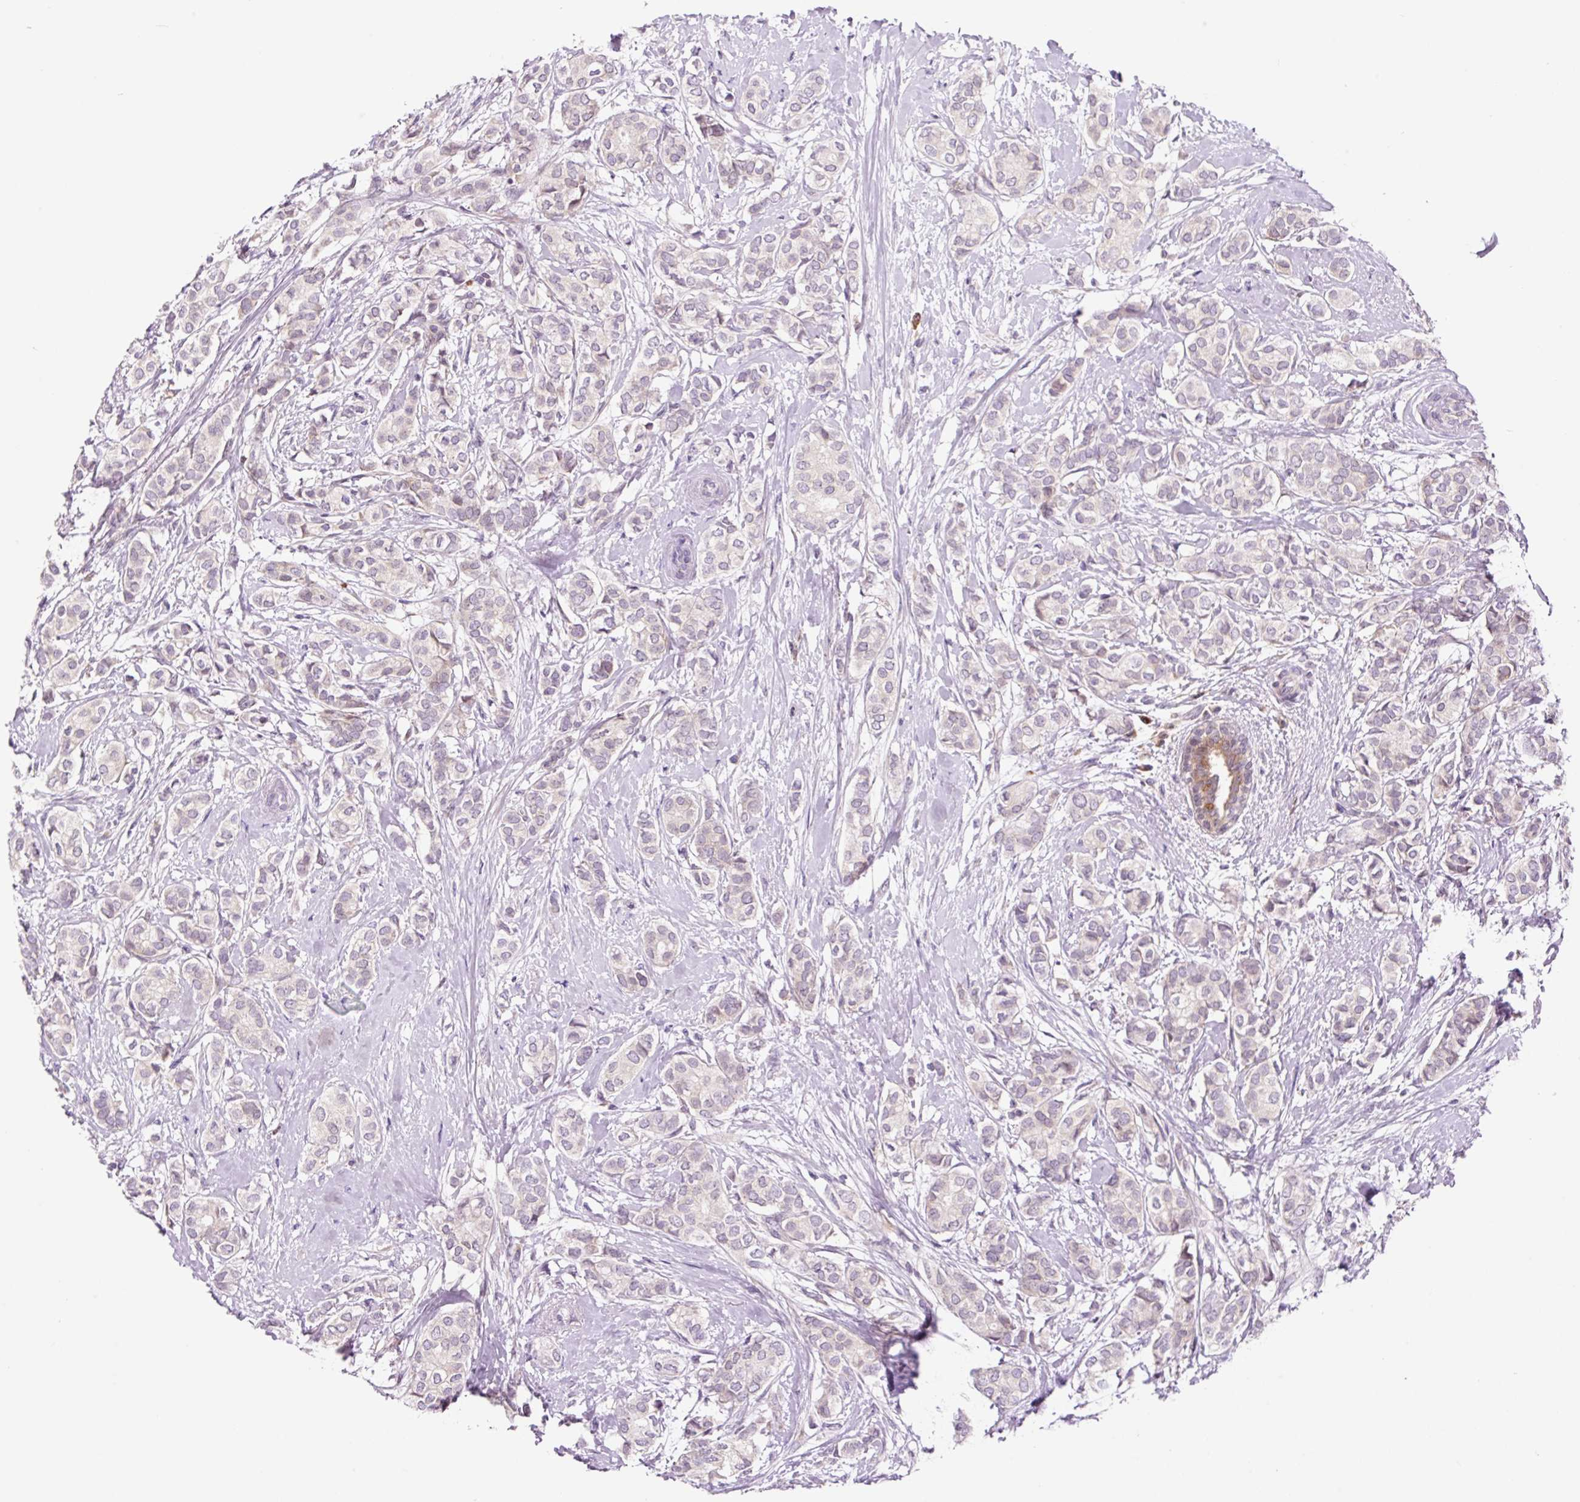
{"staining": {"intensity": "negative", "quantity": "none", "location": "none"}, "tissue": "breast cancer", "cell_type": "Tumor cells", "image_type": "cancer", "snomed": [{"axis": "morphology", "description": "Duct carcinoma"}, {"axis": "topography", "description": "Breast"}], "caption": "Immunohistochemistry (IHC) photomicrograph of intraductal carcinoma (breast) stained for a protein (brown), which demonstrates no expression in tumor cells.", "gene": "RPL41", "patient": {"sex": "female", "age": 73}}